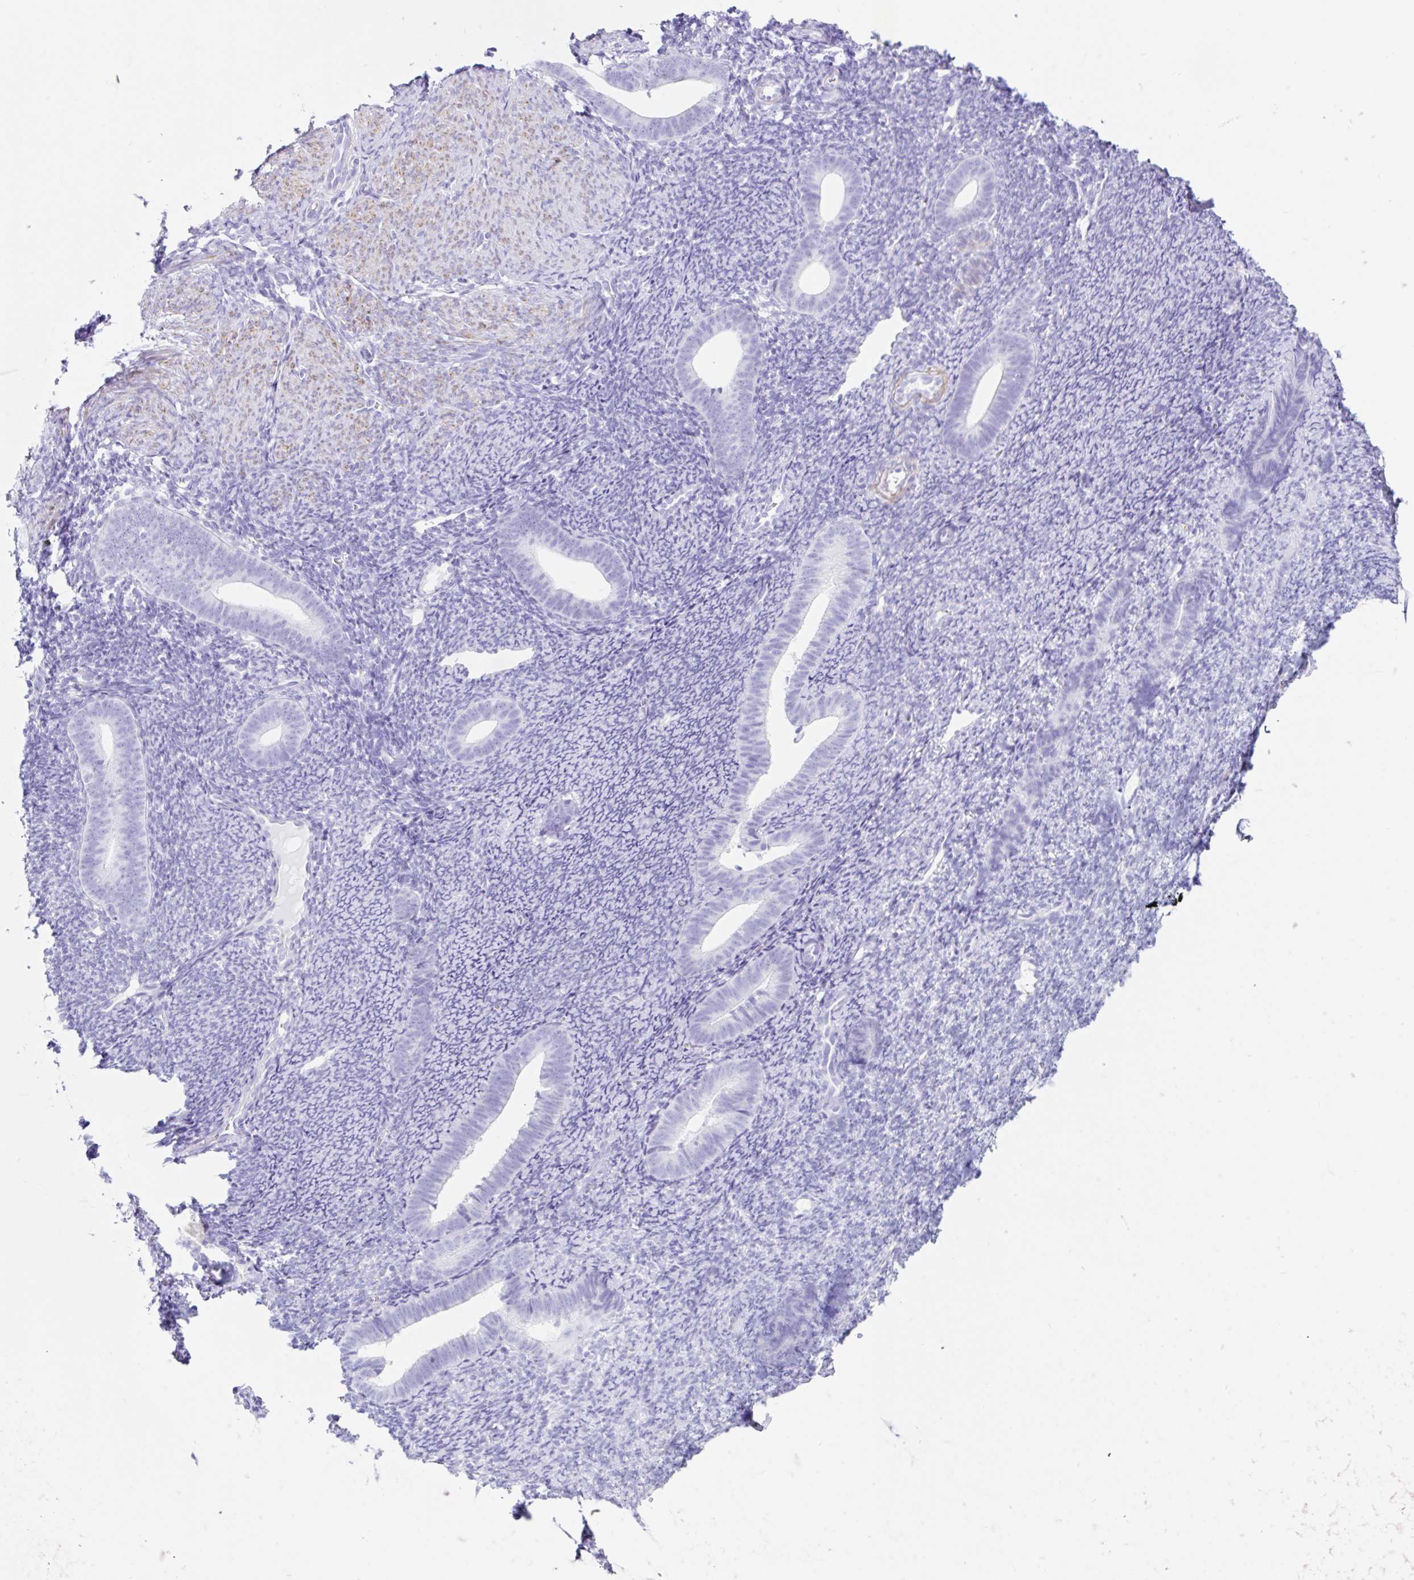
{"staining": {"intensity": "negative", "quantity": "none", "location": "none"}, "tissue": "endometrium", "cell_type": "Cells in endometrial stroma", "image_type": "normal", "snomed": [{"axis": "morphology", "description": "Normal tissue, NOS"}, {"axis": "topography", "description": "Endometrium"}], "caption": "Immunohistochemistry photomicrograph of normal endometrium: human endometrium stained with DAB (3,3'-diaminobenzidine) reveals no significant protein staining in cells in endometrial stroma.", "gene": "CLDND2", "patient": {"sex": "female", "age": 39}}